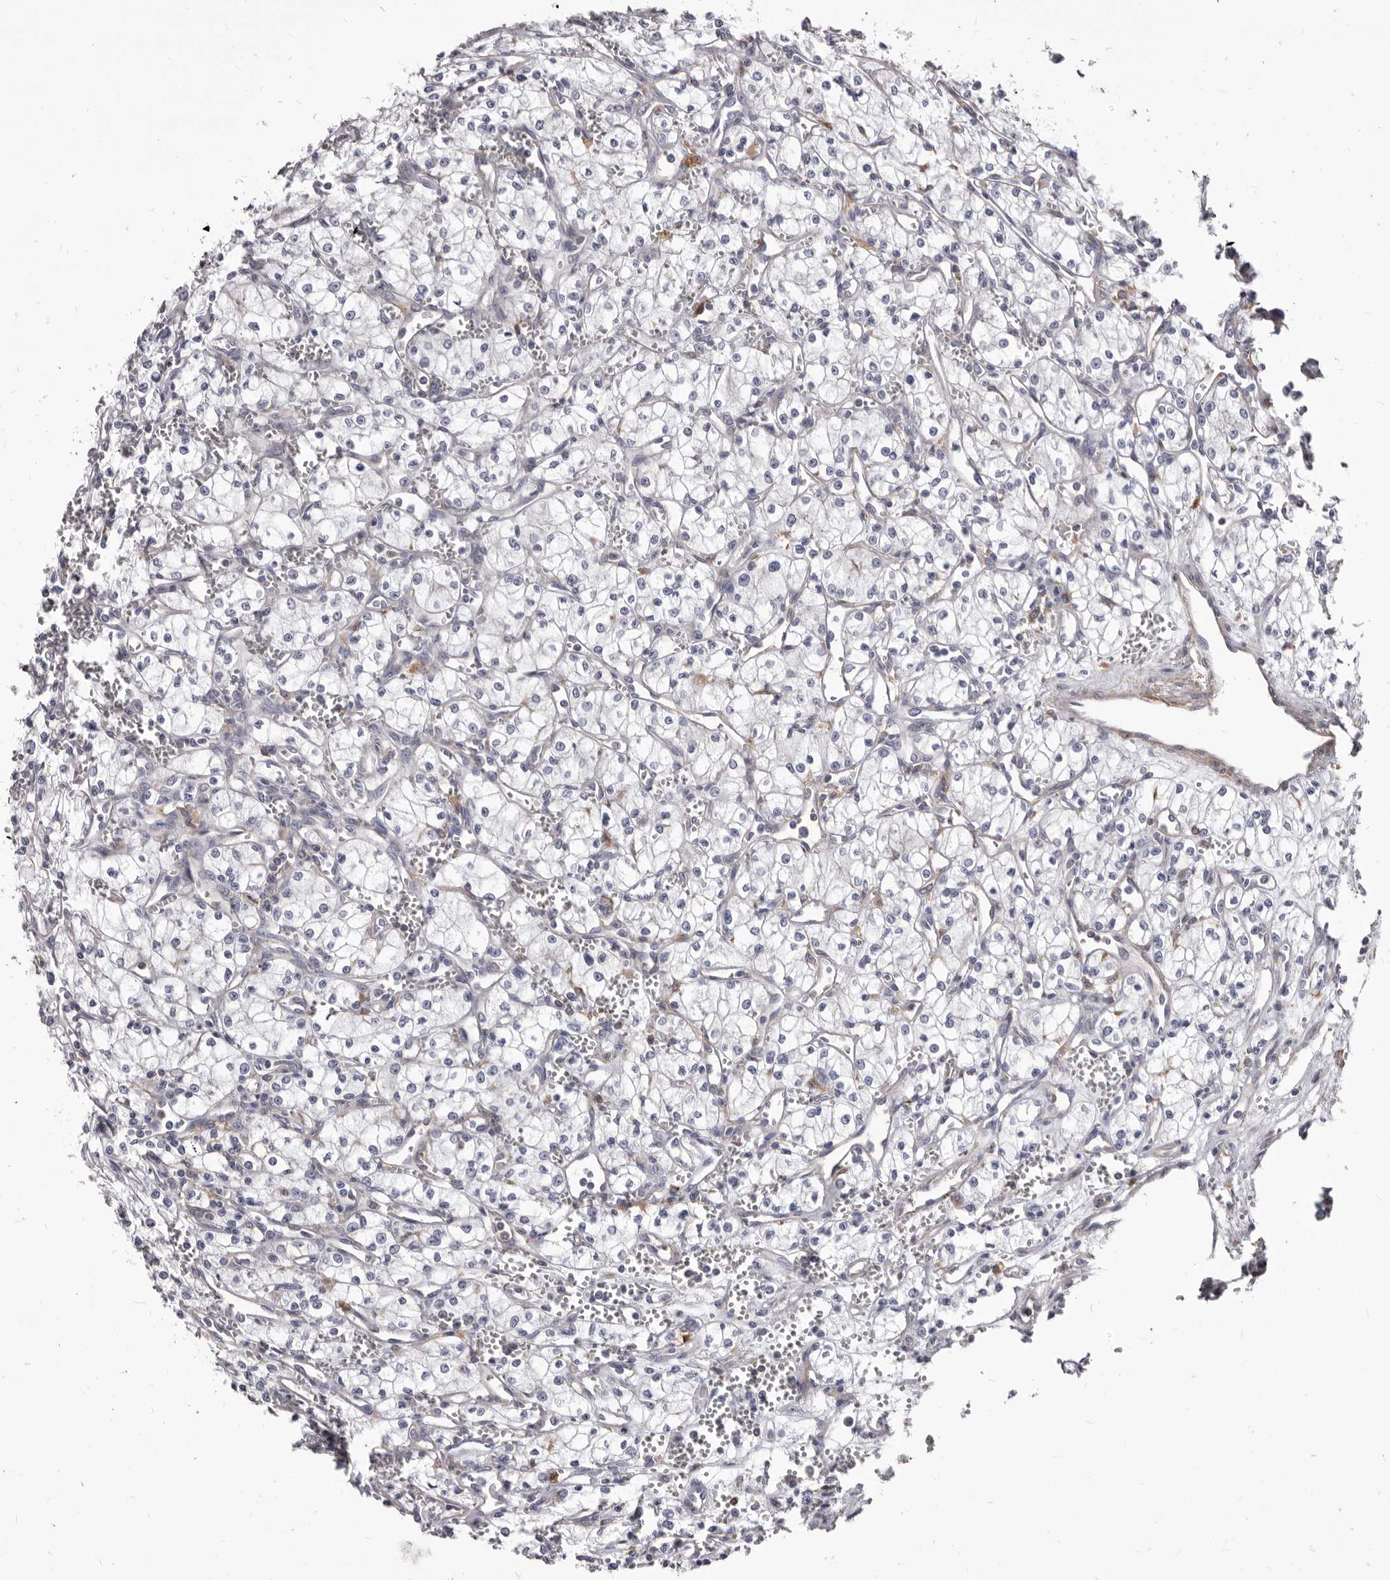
{"staining": {"intensity": "negative", "quantity": "none", "location": "none"}, "tissue": "renal cancer", "cell_type": "Tumor cells", "image_type": "cancer", "snomed": [{"axis": "morphology", "description": "Adenocarcinoma, NOS"}, {"axis": "topography", "description": "Kidney"}], "caption": "Tumor cells show no significant protein staining in renal cancer (adenocarcinoma).", "gene": "NIBAN1", "patient": {"sex": "male", "age": 59}}